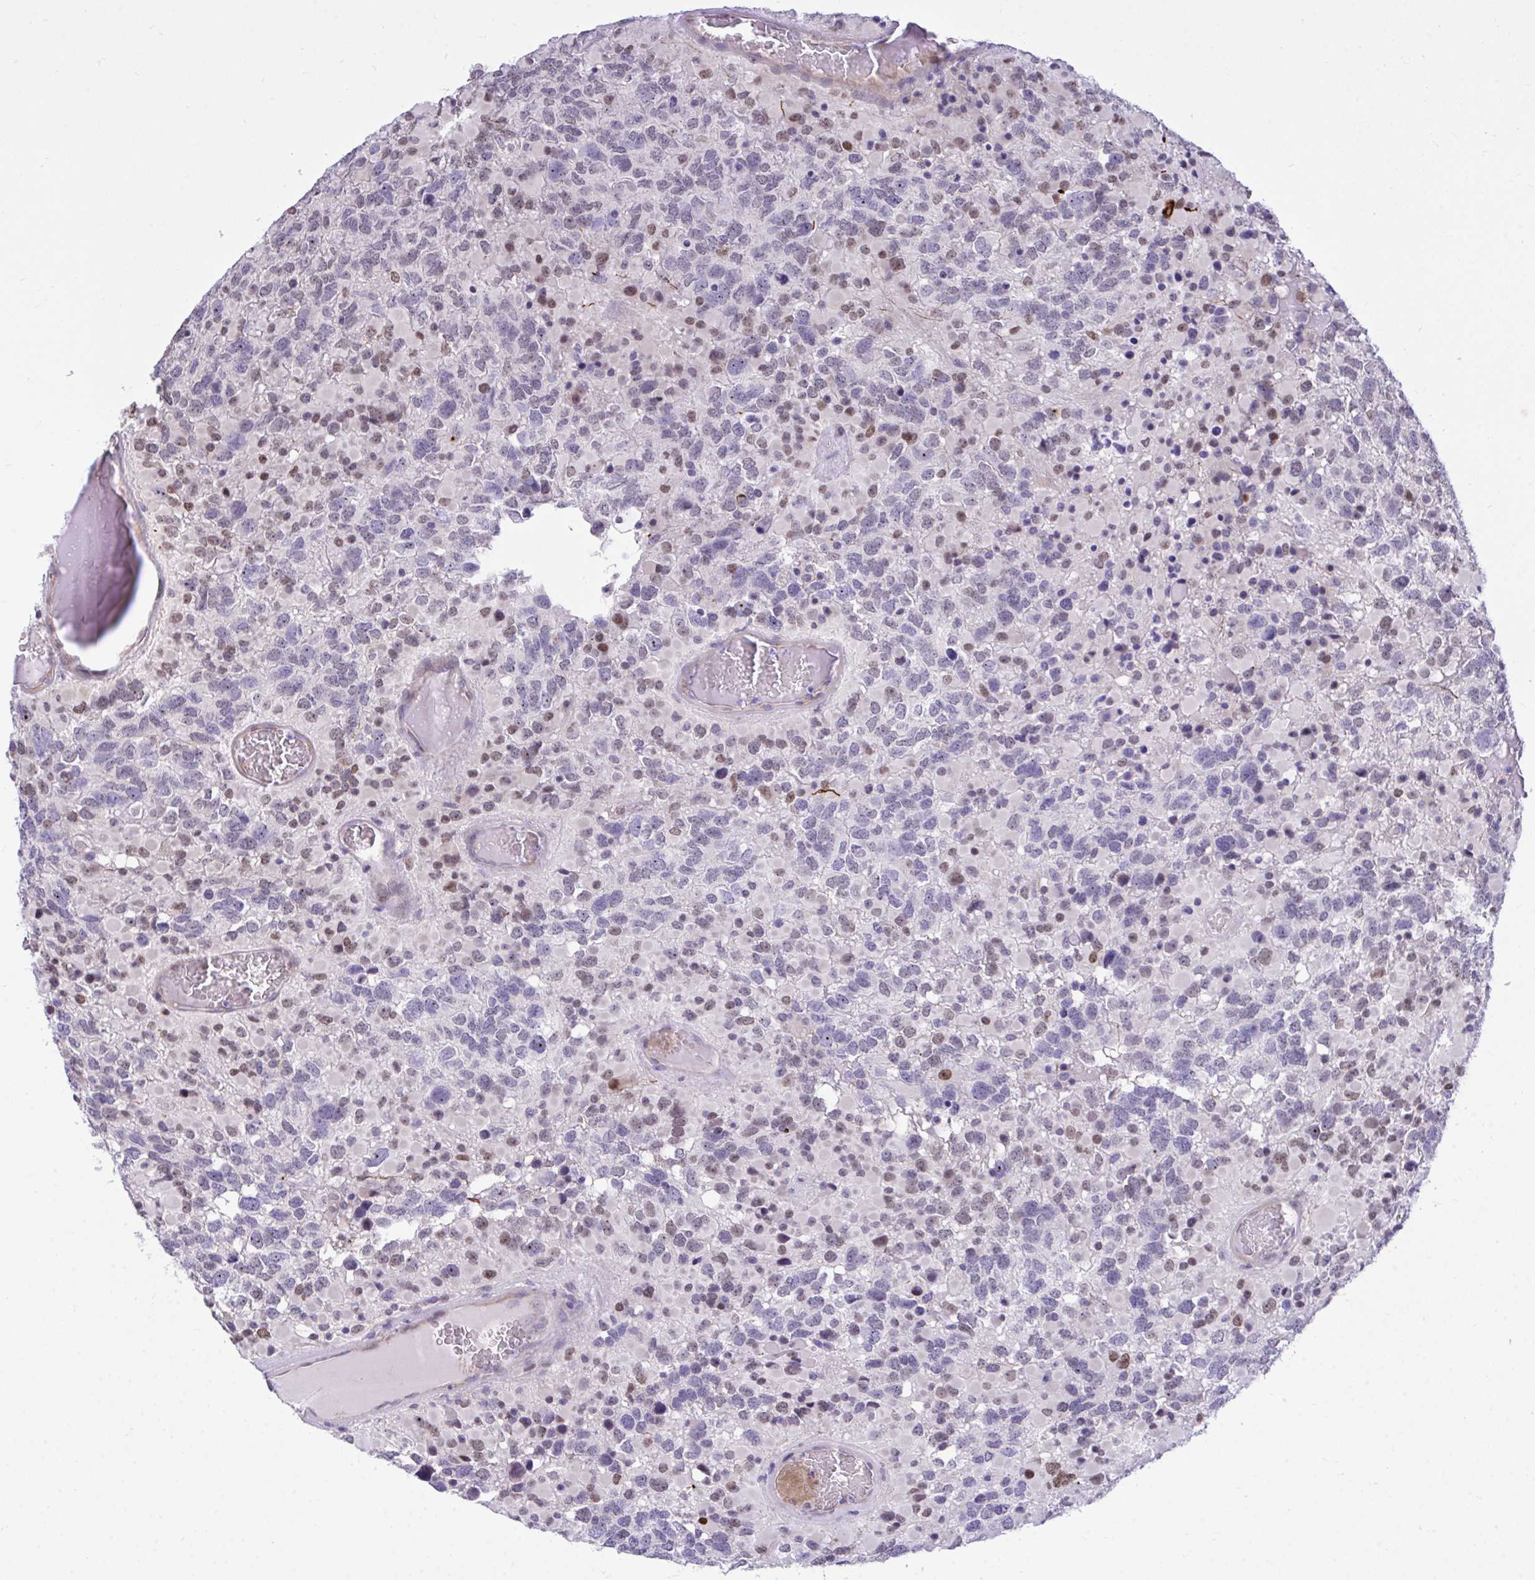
{"staining": {"intensity": "weak", "quantity": "<25%", "location": "nuclear"}, "tissue": "glioma", "cell_type": "Tumor cells", "image_type": "cancer", "snomed": [{"axis": "morphology", "description": "Glioma, malignant, High grade"}, {"axis": "topography", "description": "Brain"}], "caption": "Malignant glioma (high-grade) stained for a protein using IHC shows no staining tumor cells.", "gene": "HMBOX1", "patient": {"sex": "female", "age": 40}}